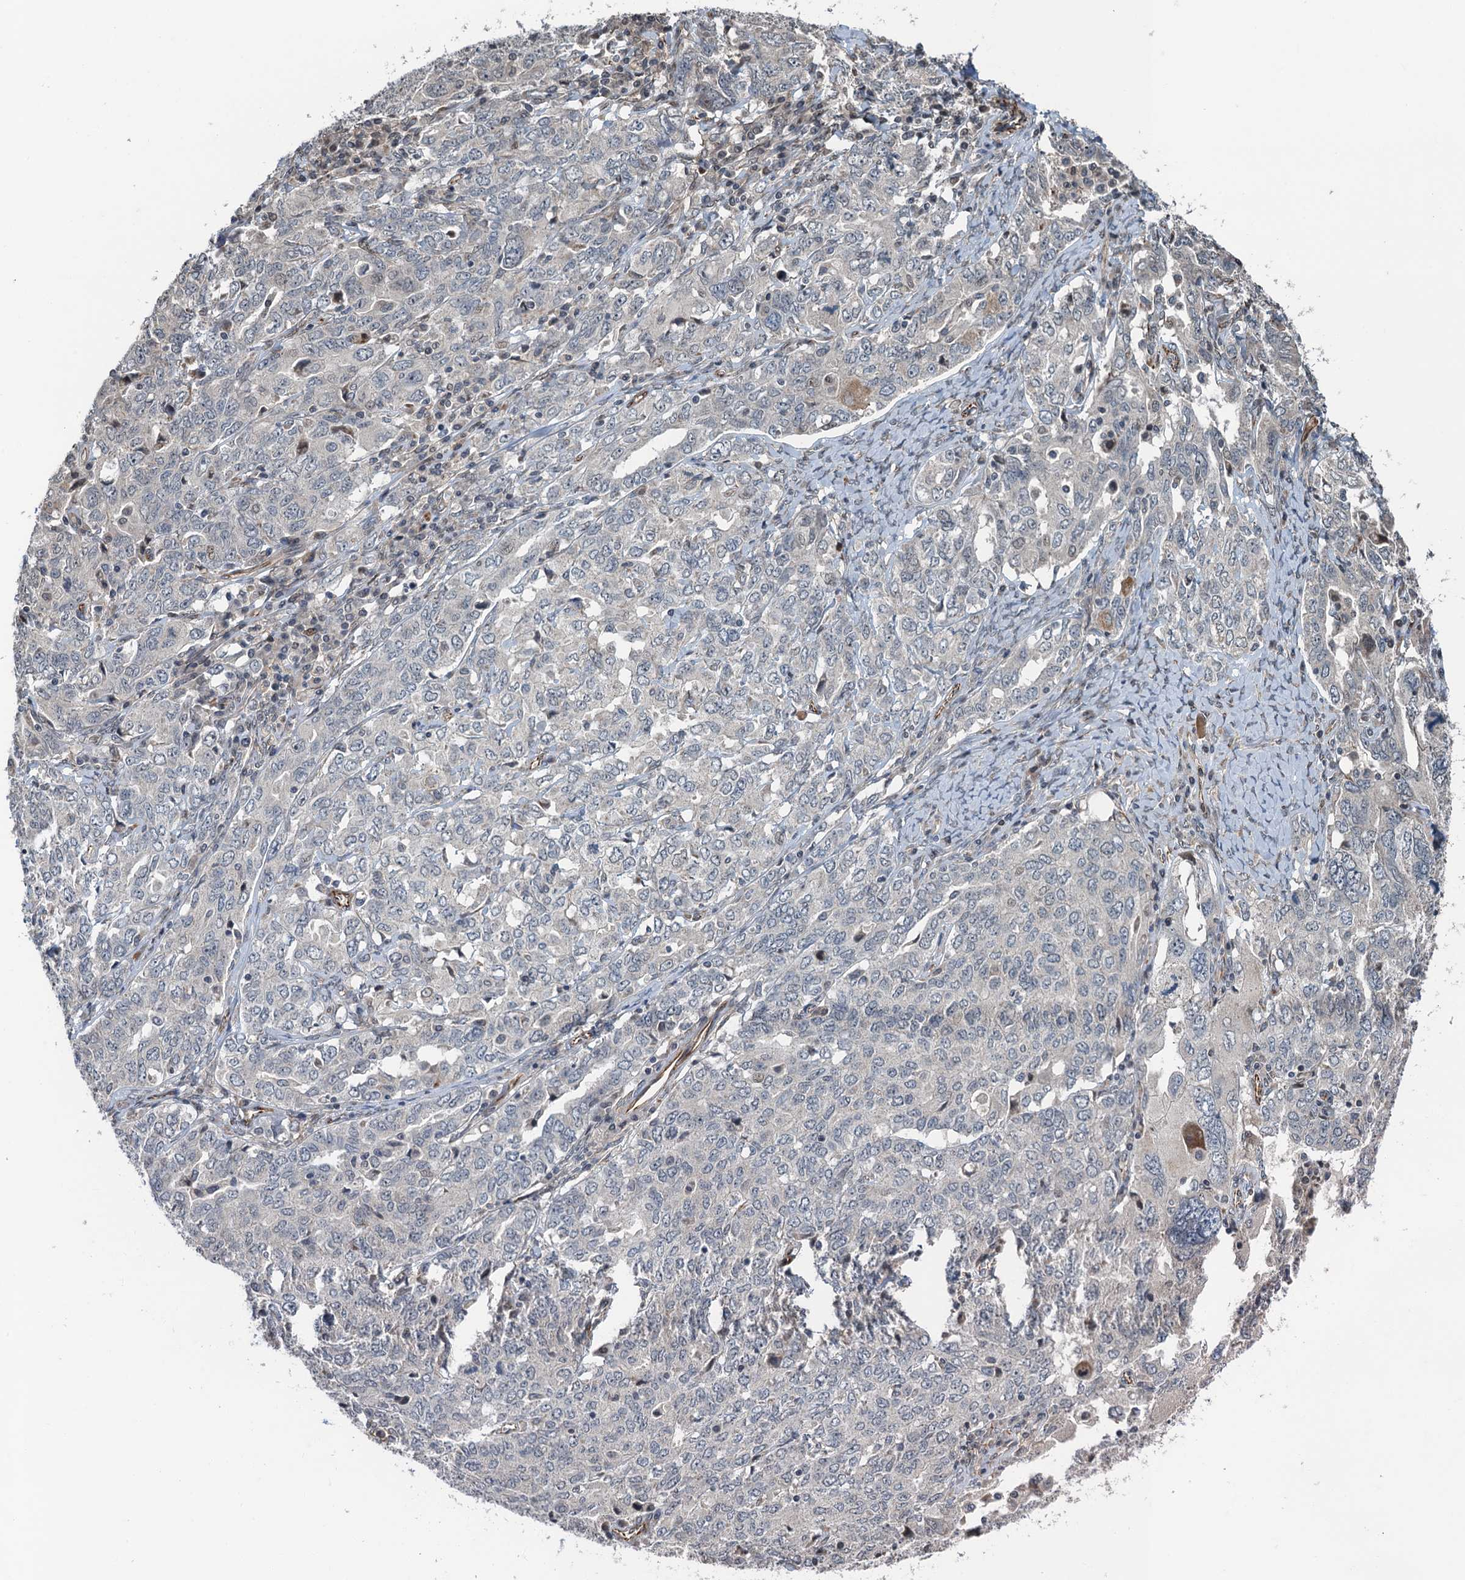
{"staining": {"intensity": "negative", "quantity": "none", "location": "none"}, "tissue": "ovarian cancer", "cell_type": "Tumor cells", "image_type": "cancer", "snomed": [{"axis": "morphology", "description": "Carcinoma, endometroid"}, {"axis": "topography", "description": "Ovary"}], "caption": "Immunohistochemistry histopathology image of ovarian endometroid carcinoma stained for a protein (brown), which exhibits no expression in tumor cells. The staining is performed using DAB brown chromogen with nuclei counter-stained in using hematoxylin.", "gene": "WHAMM", "patient": {"sex": "female", "age": 62}}